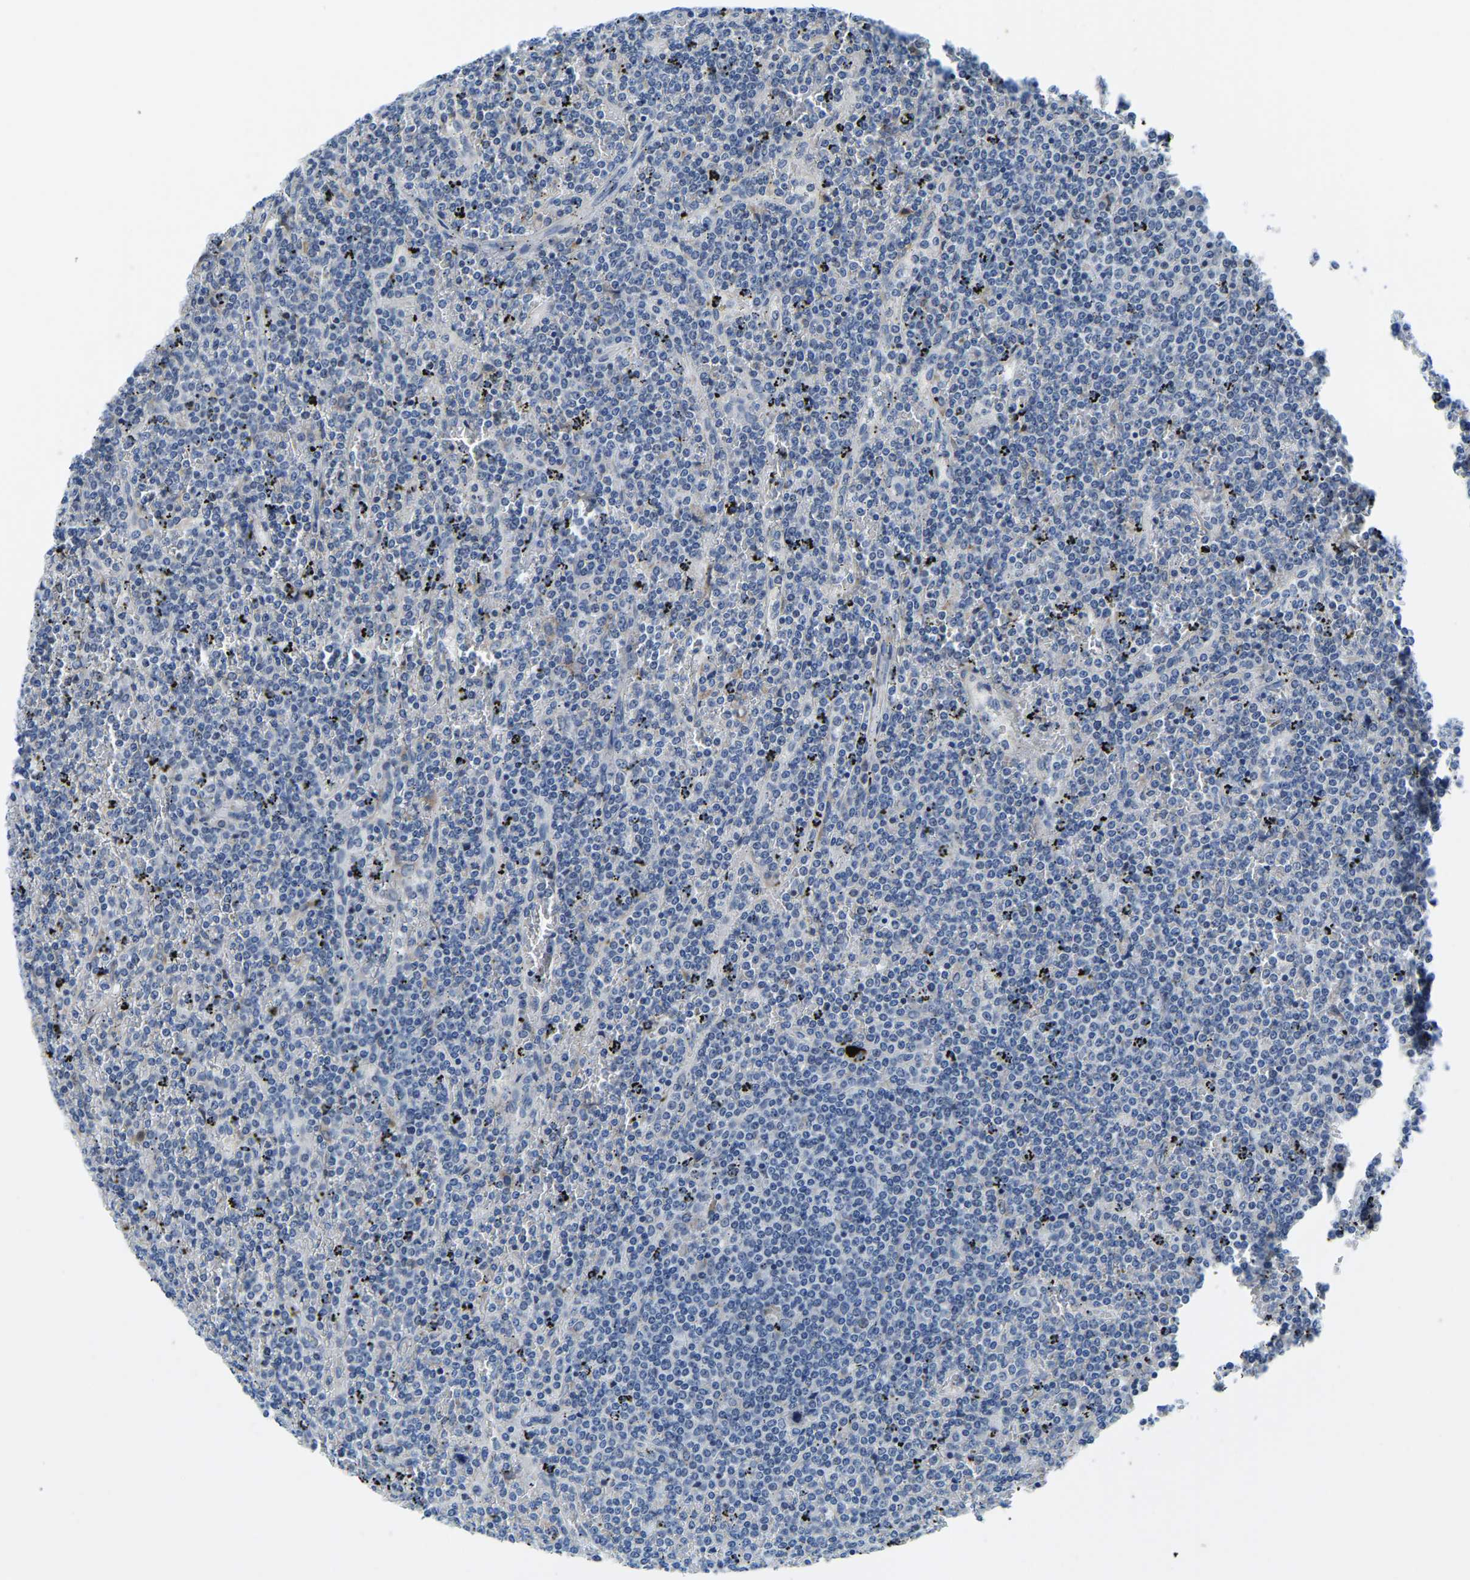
{"staining": {"intensity": "negative", "quantity": "none", "location": "none"}, "tissue": "lymphoma", "cell_type": "Tumor cells", "image_type": "cancer", "snomed": [{"axis": "morphology", "description": "Malignant lymphoma, non-Hodgkin's type, Low grade"}, {"axis": "topography", "description": "Spleen"}], "caption": "Immunohistochemistry photomicrograph of malignant lymphoma, non-Hodgkin's type (low-grade) stained for a protein (brown), which reveals no expression in tumor cells.", "gene": "LIAS", "patient": {"sex": "female", "age": 19}}